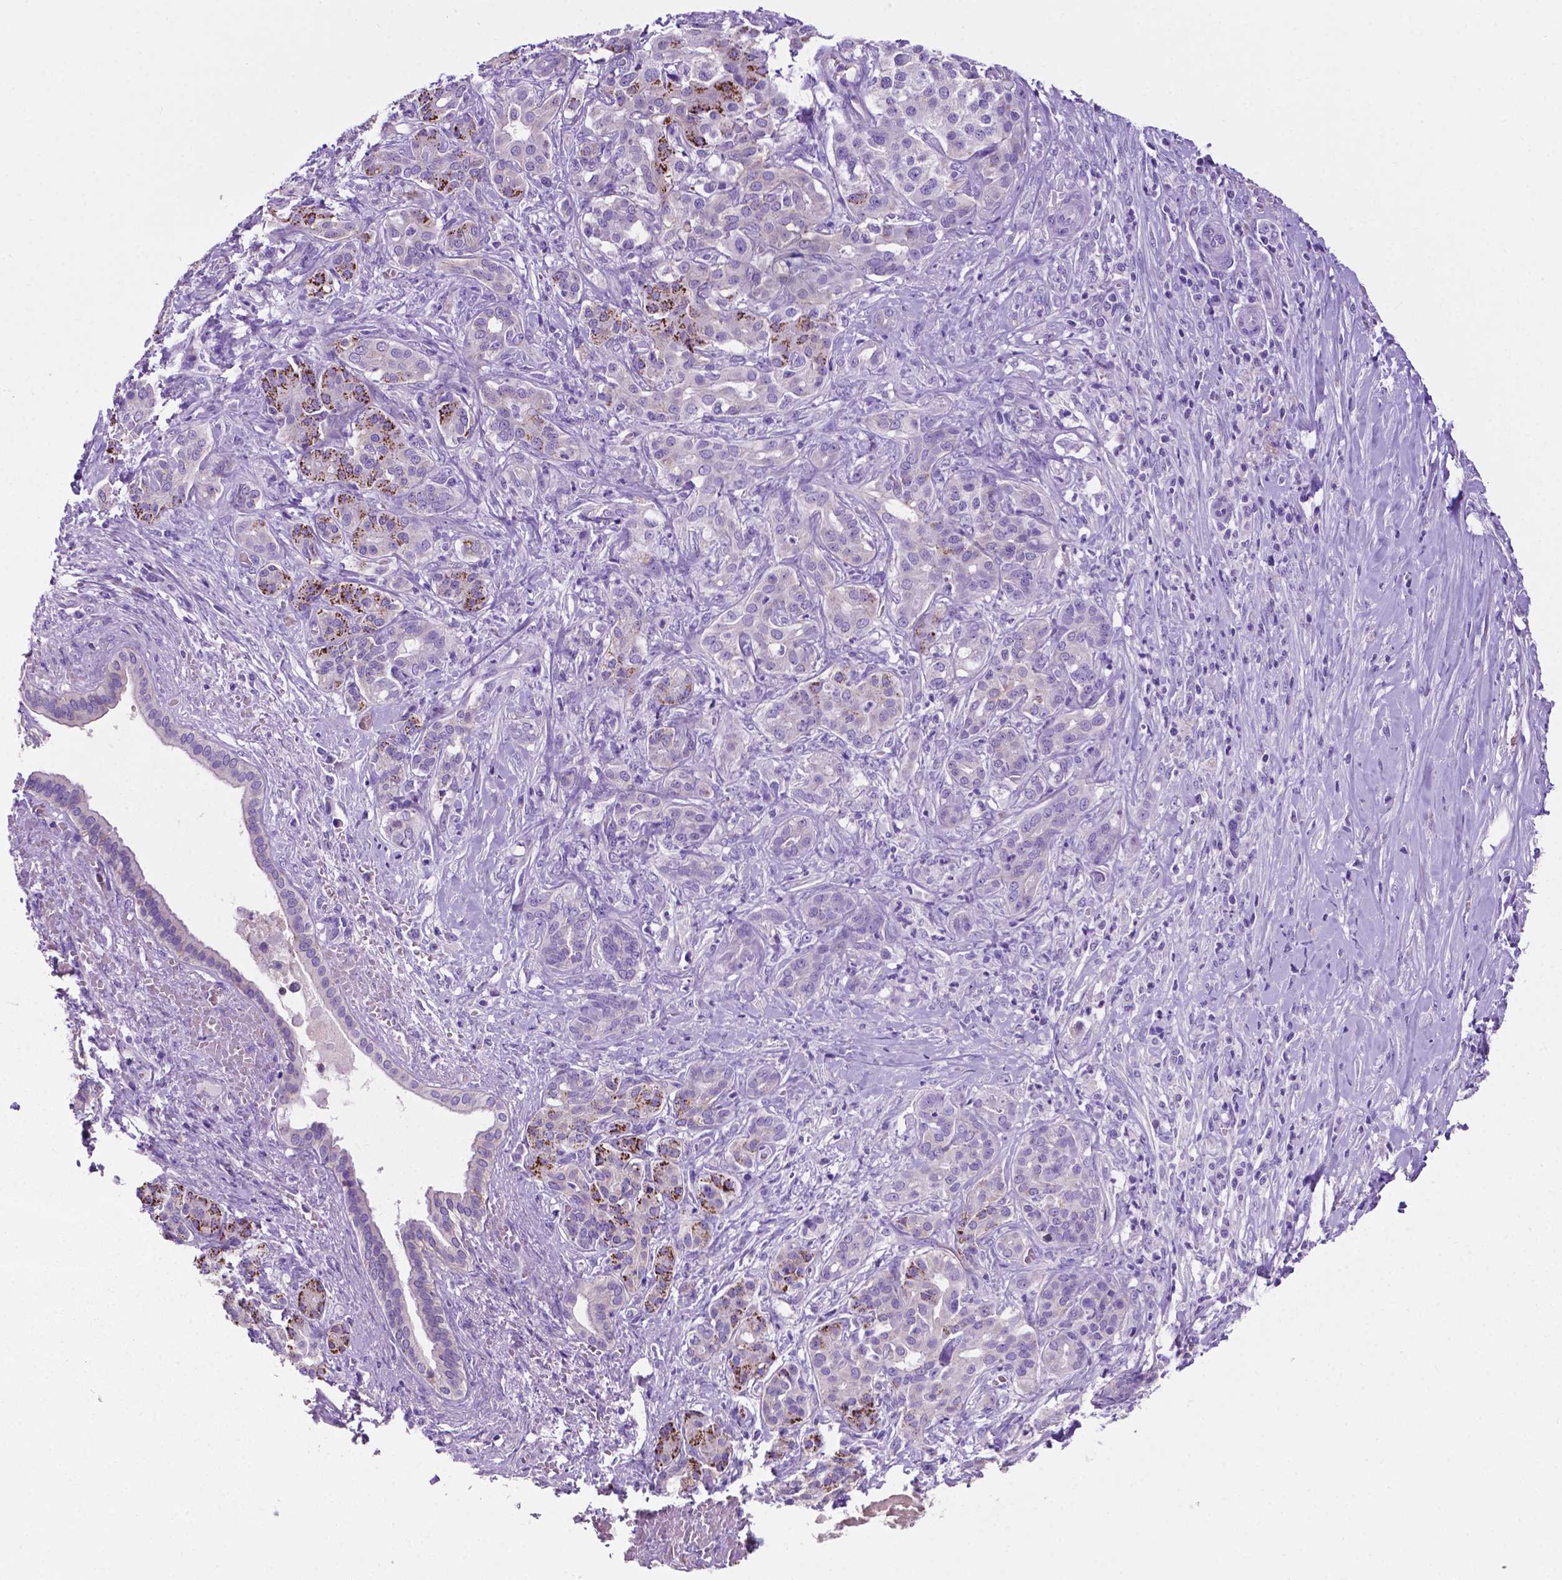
{"staining": {"intensity": "negative", "quantity": "none", "location": "none"}, "tissue": "pancreatic cancer", "cell_type": "Tumor cells", "image_type": "cancer", "snomed": [{"axis": "morphology", "description": "Normal tissue, NOS"}, {"axis": "morphology", "description": "Inflammation, NOS"}, {"axis": "morphology", "description": "Adenocarcinoma, NOS"}, {"axis": "topography", "description": "Pancreas"}], "caption": "This is an immunohistochemistry (IHC) histopathology image of human pancreatic cancer (adenocarcinoma). There is no staining in tumor cells.", "gene": "PHYHIP", "patient": {"sex": "male", "age": 57}}